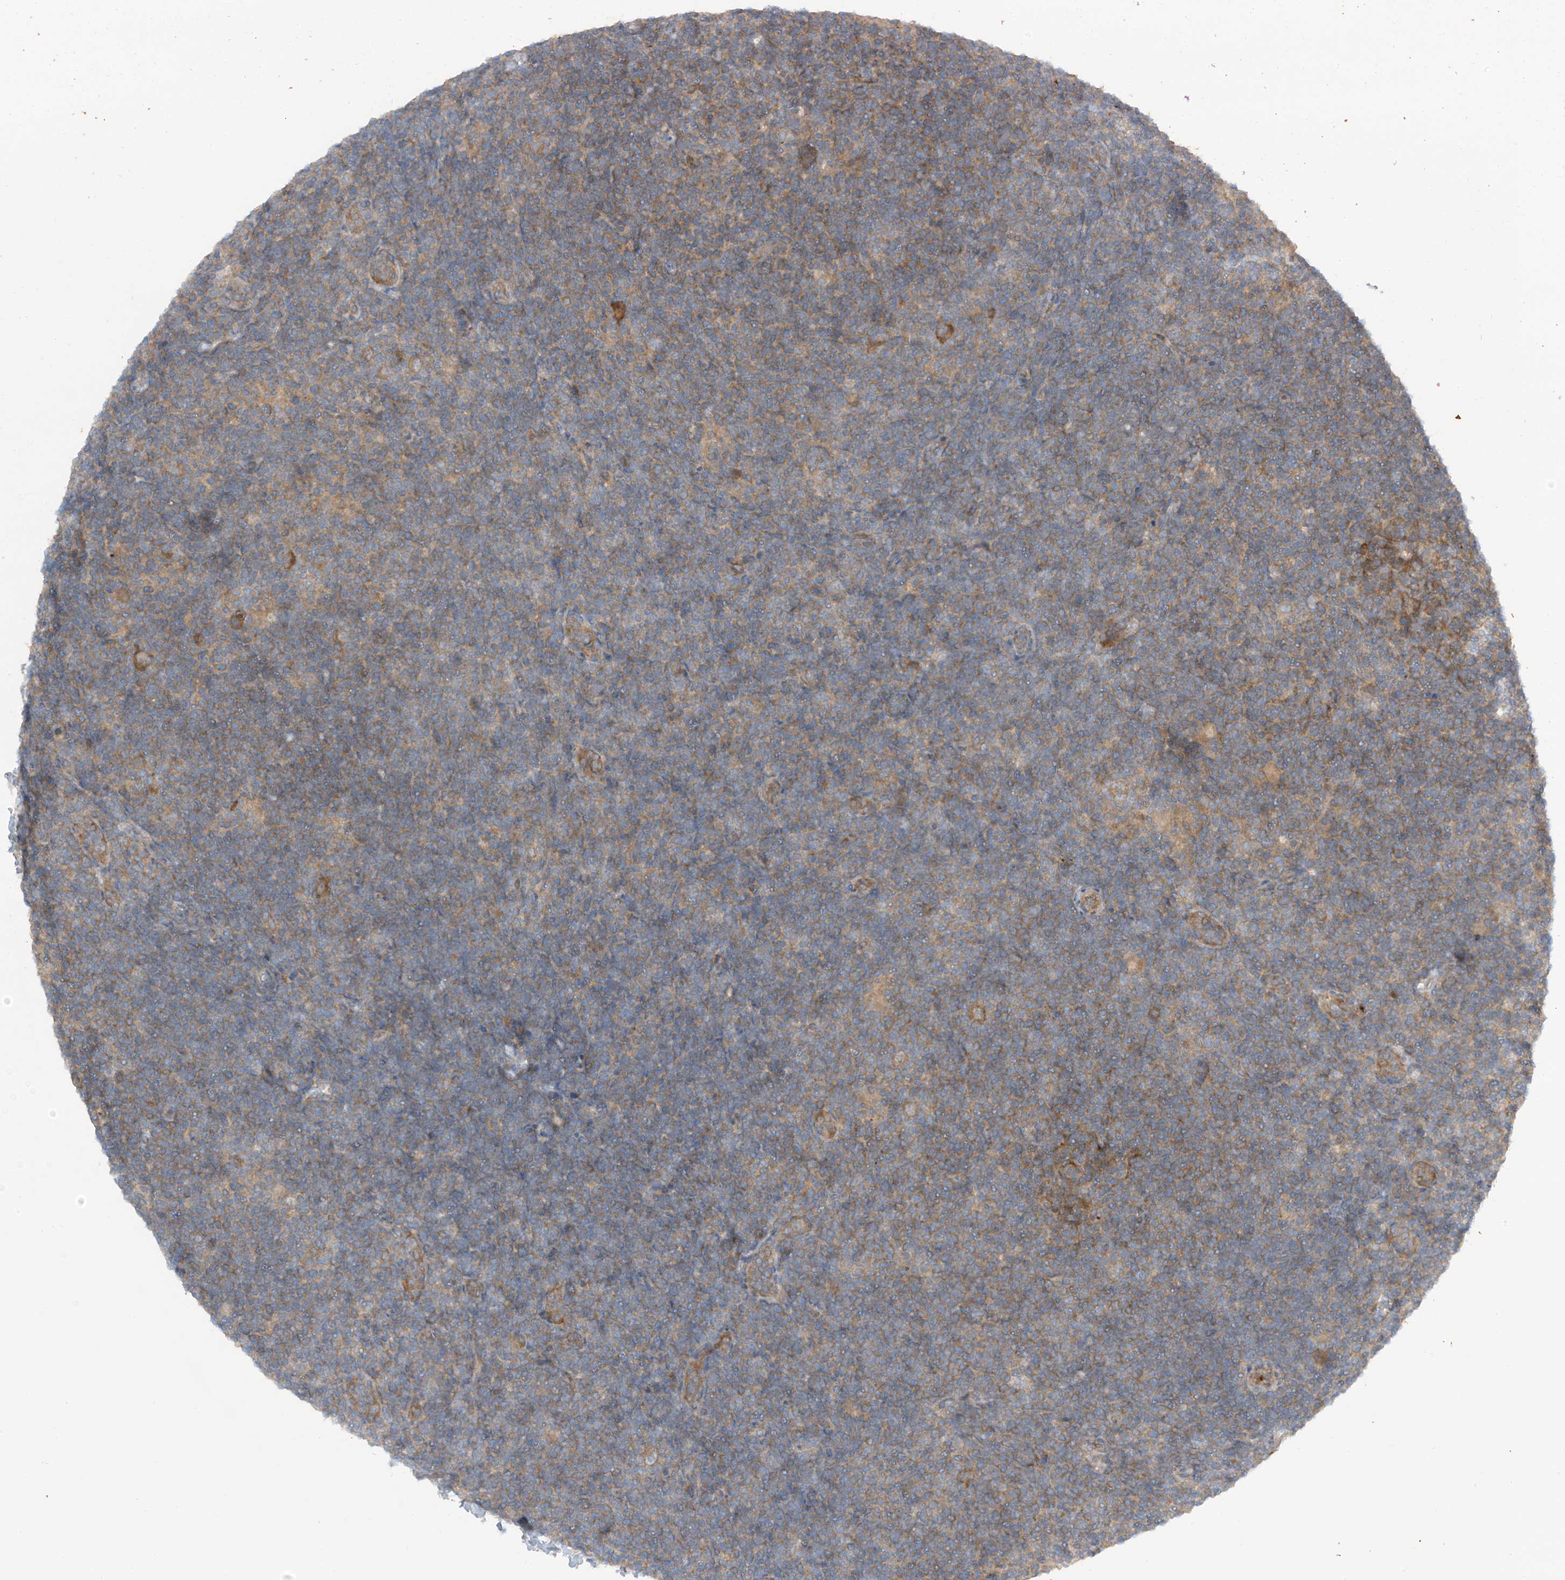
{"staining": {"intensity": "moderate", "quantity": ">75%", "location": "cytoplasmic/membranous"}, "tissue": "lymphoma", "cell_type": "Tumor cells", "image_type": "cancer", "snomed": [{"axis": "morphology", "description": "Hodgkin's disease, NOS"}, {"axis": "topography", "description": "Lymph node"}], "caption": "Hodgkin's disease stained with DAB (3,3'-diaminobenzidine) immunohistochemistry shows medium levels of moderate cytoplasmic/membranous staining in about >75% of tumor cells.", "gene": "FSD1L", "patient": {"sex": "female", "age": 57}}